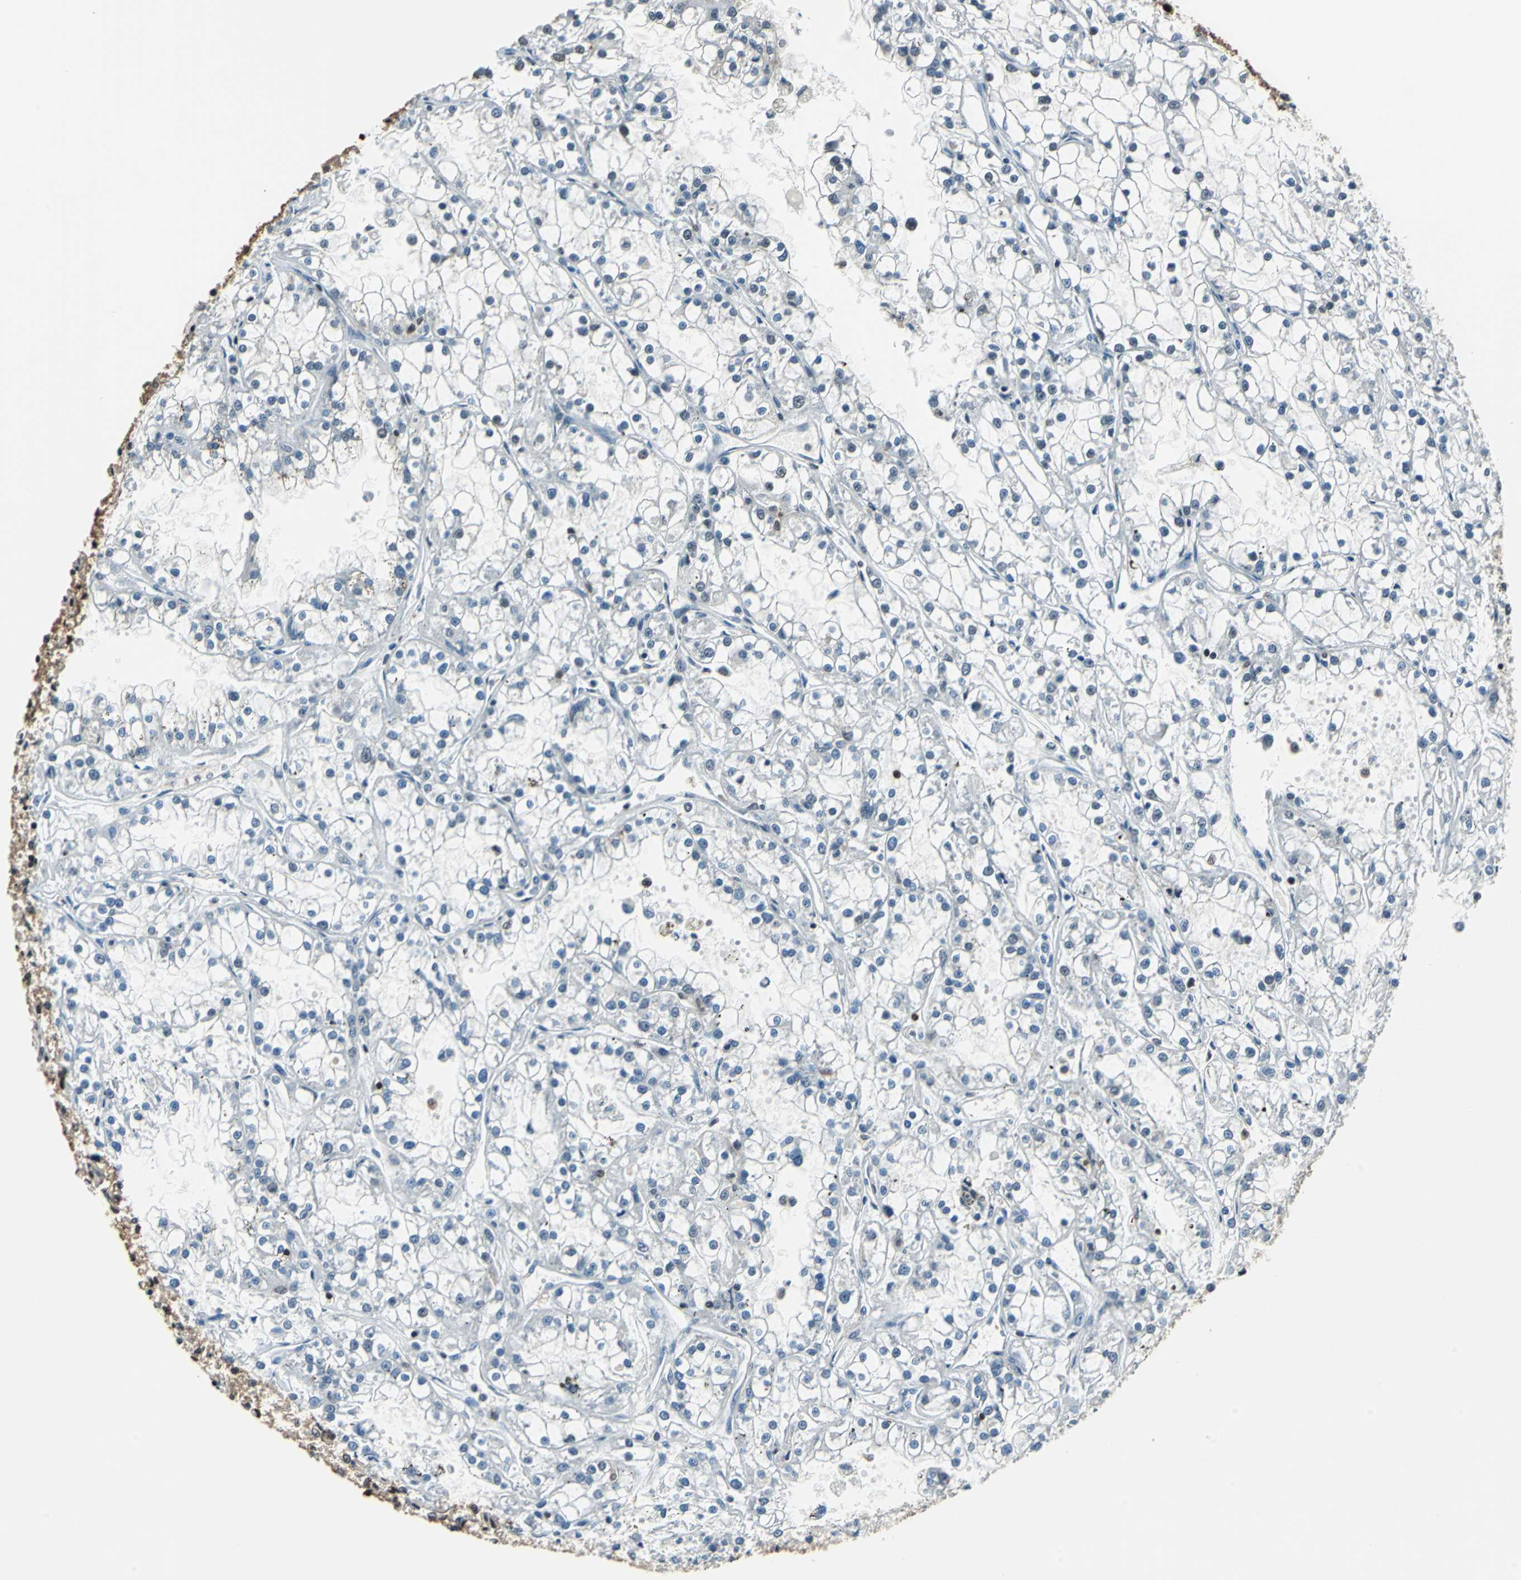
{"staining": {"intensity": "weak", "quantity": "25%-75%", "location": "cytoplasmic/membranous,nuclear"}, "tissue": "renal cancer", "cell_type": "Tumor cells", "image_type": "cancer", "snomed": [{"axis": "morphology", "description": "Adenocarcinoma, NOS"}, {"axis": "topography", "description": "Kidney"}], "caption": "A histopathology image of human renal cancer stained for a protein shows weak cytoplasmic/membranous and nuclear brown staining in tumor cells.", "gene": "PSME1", "patient": {"sex": "female", "age": 52}}